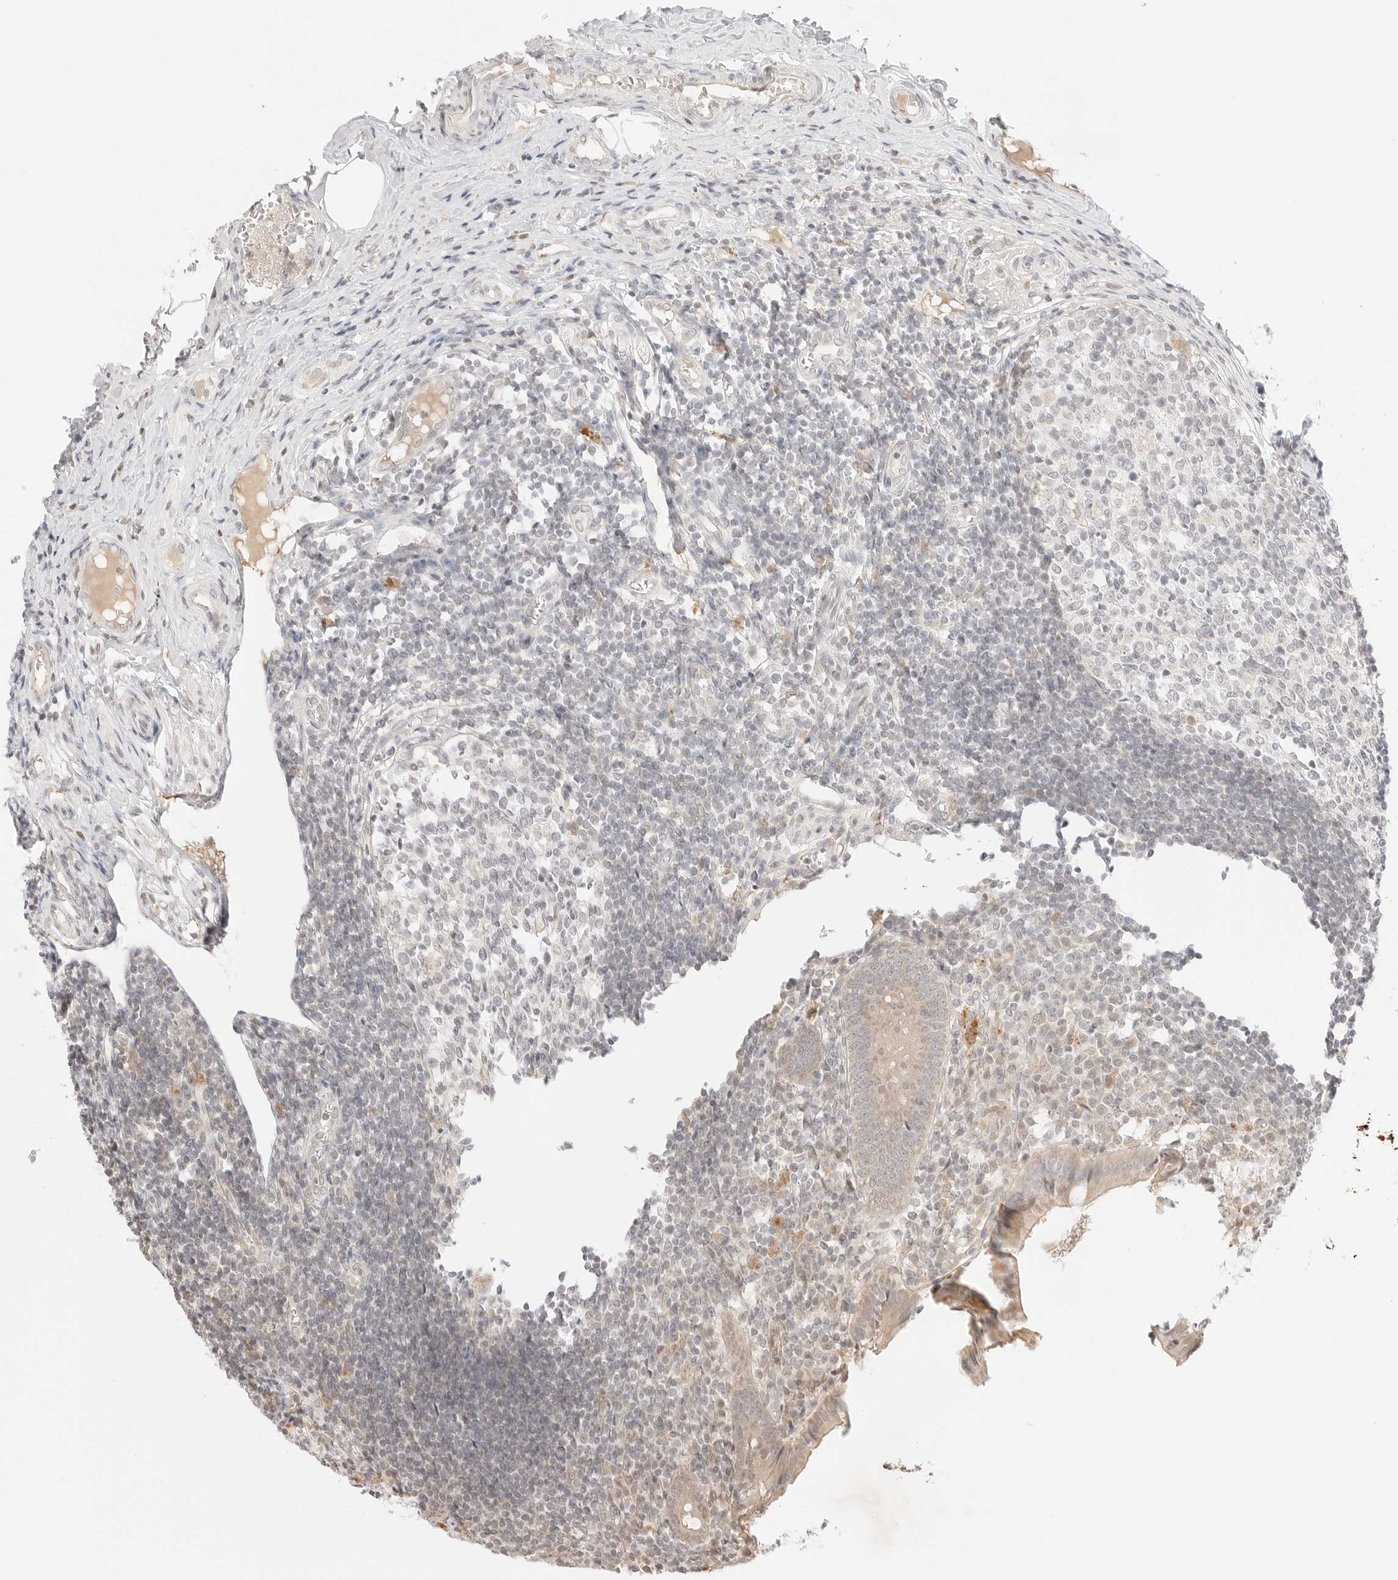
{"staining": {"intensity": "weak", "quantity": ">75%", "location": "cytoplasmic/membranous"}, "tissue": "appendix", "cell_type": "Glandular cells", "image_type": "normal", "snomed": [{"axis": "morphology", "description": "Normal tissue, NOS"}, {"axis": "topography", "description": "Appendix"}], "caption": "Glandular cells display weak cytoplasmic/membranous positivity in approximately >75% of cells in normal appendix. (IHC, brightfield microscopy, high magnification).", "gene": "RPS6KL1", "patient": {"sex": "female", "age": 17}}